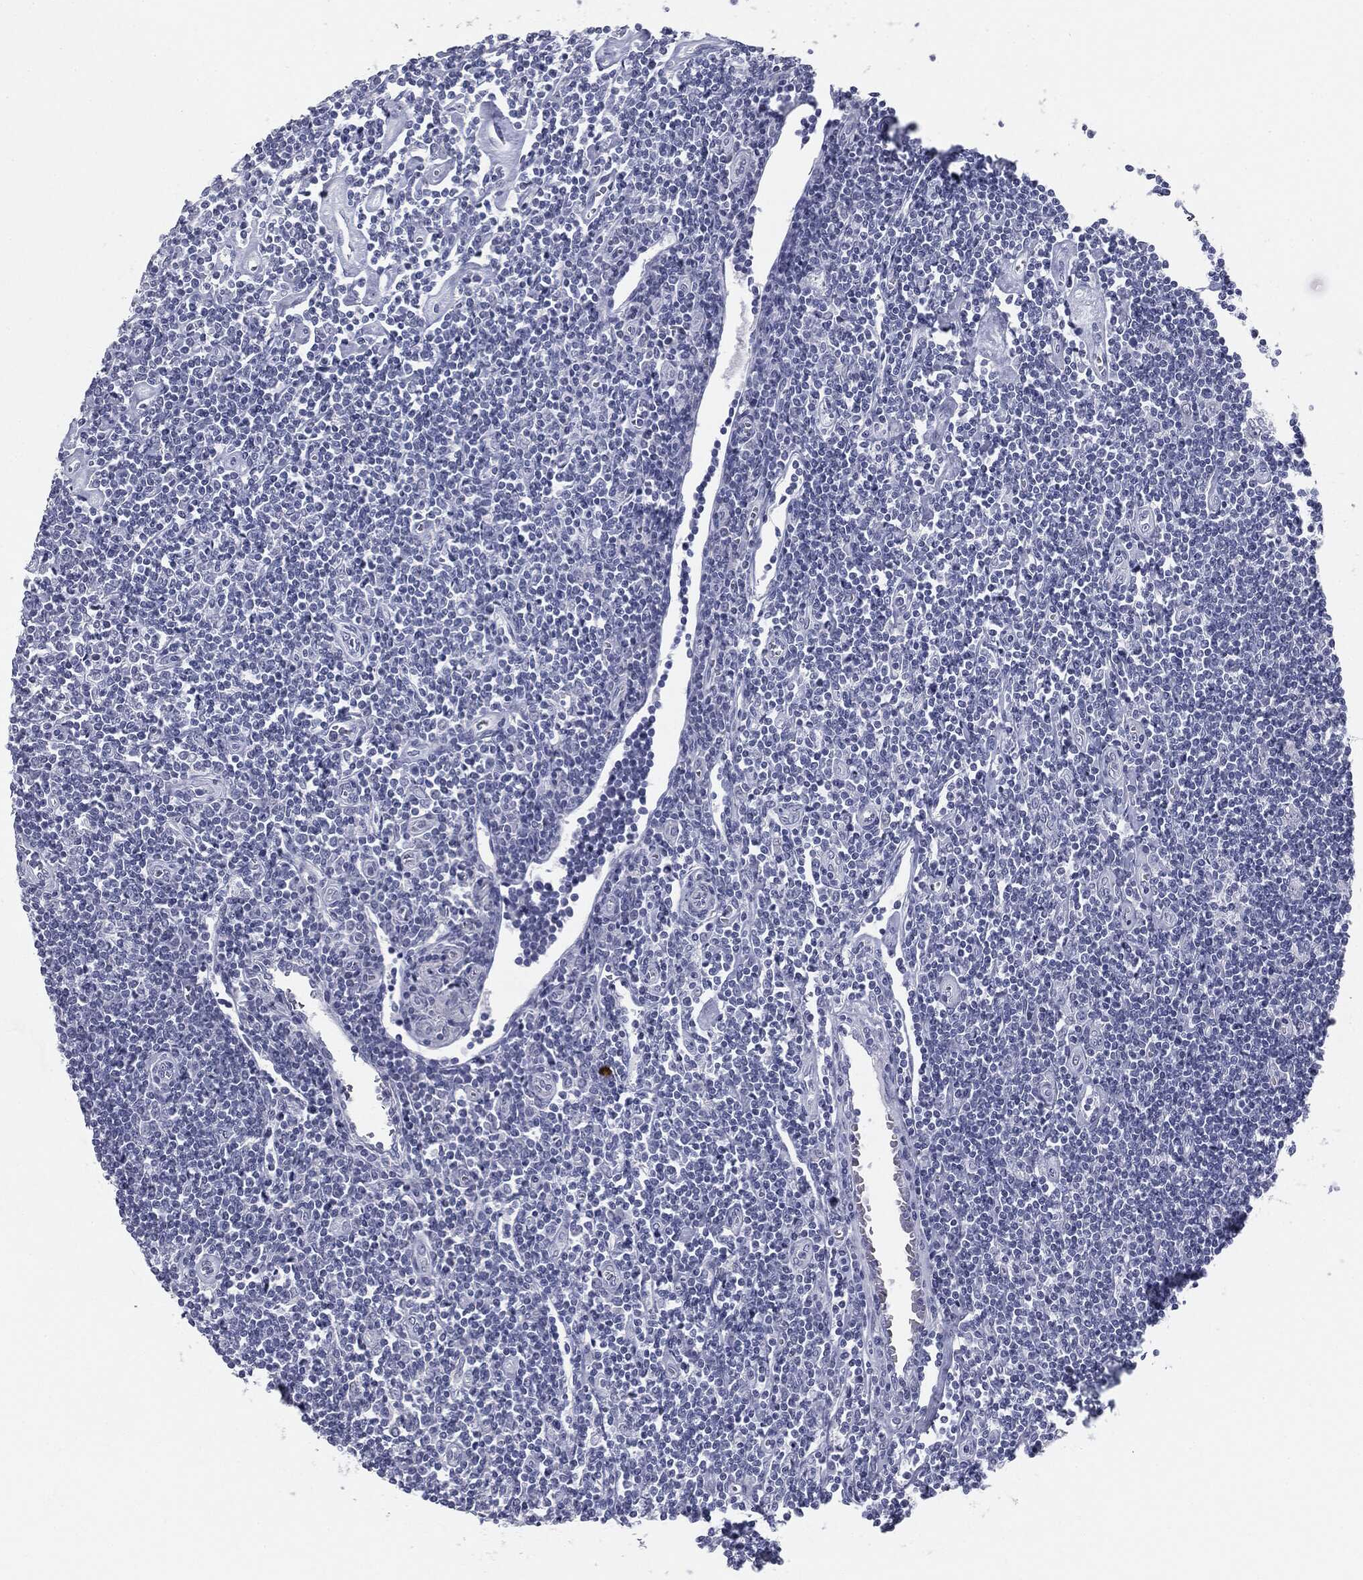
{"staining": {"intensity": "negative", "quantity": "none", "location": "none"}, "tissue": "lymphoma", "cell_type": "Tumor cells", "image_type": "cancer", "snomed": [{"axis": "morphology", "description": "Hodgkin's disease, NOS"}, {"axis": "topography", "description": "Lymph node"}], "caption": "Human Hodgkin's disease stained for a protein using IHC displays no positivity in tumor cells.", "gene": "TPO", "patient": {"sex": "male", "age": 40}}